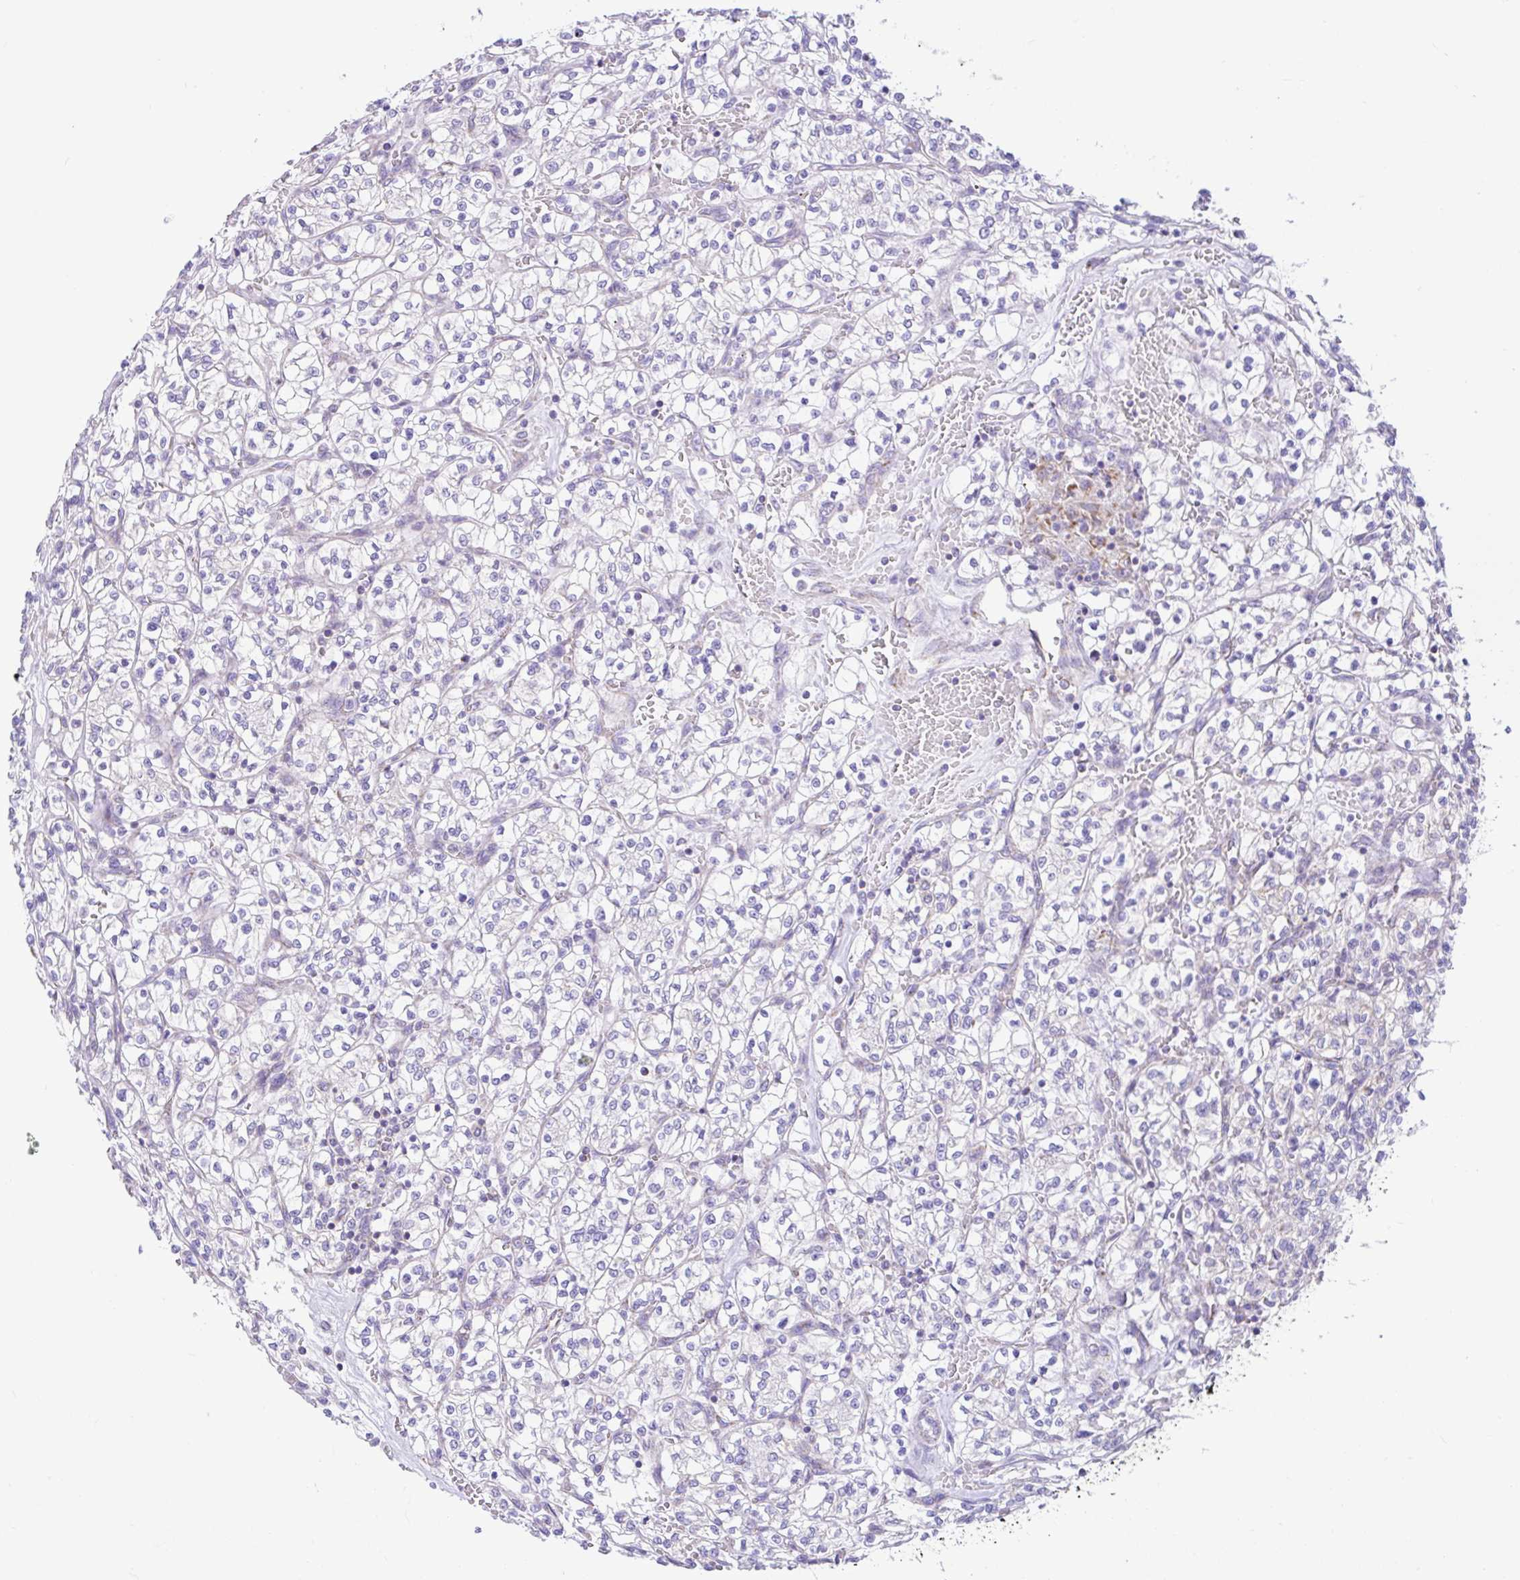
{"staining": {"intensity": "negative", "quantity": "none", "location": "none"}, "tissue": "renal cancer", "cell_type": "Tumor cells", "image_type": "cancer", "snomed": [{"axis": "morphology", "description": "Adenocarcinoma, NOS"}, {"axis": "topography", "description": "Kidney"}], "caption": "Protein analysis of renal cancer (adenocarcinoma) shows no significant positivity in tumor cells. (Brightfield microscopy of DAB immunohistochemistry at high magnification).", "gene": "NDUFS2", "patient": {"sex": "female", "age": 64}}